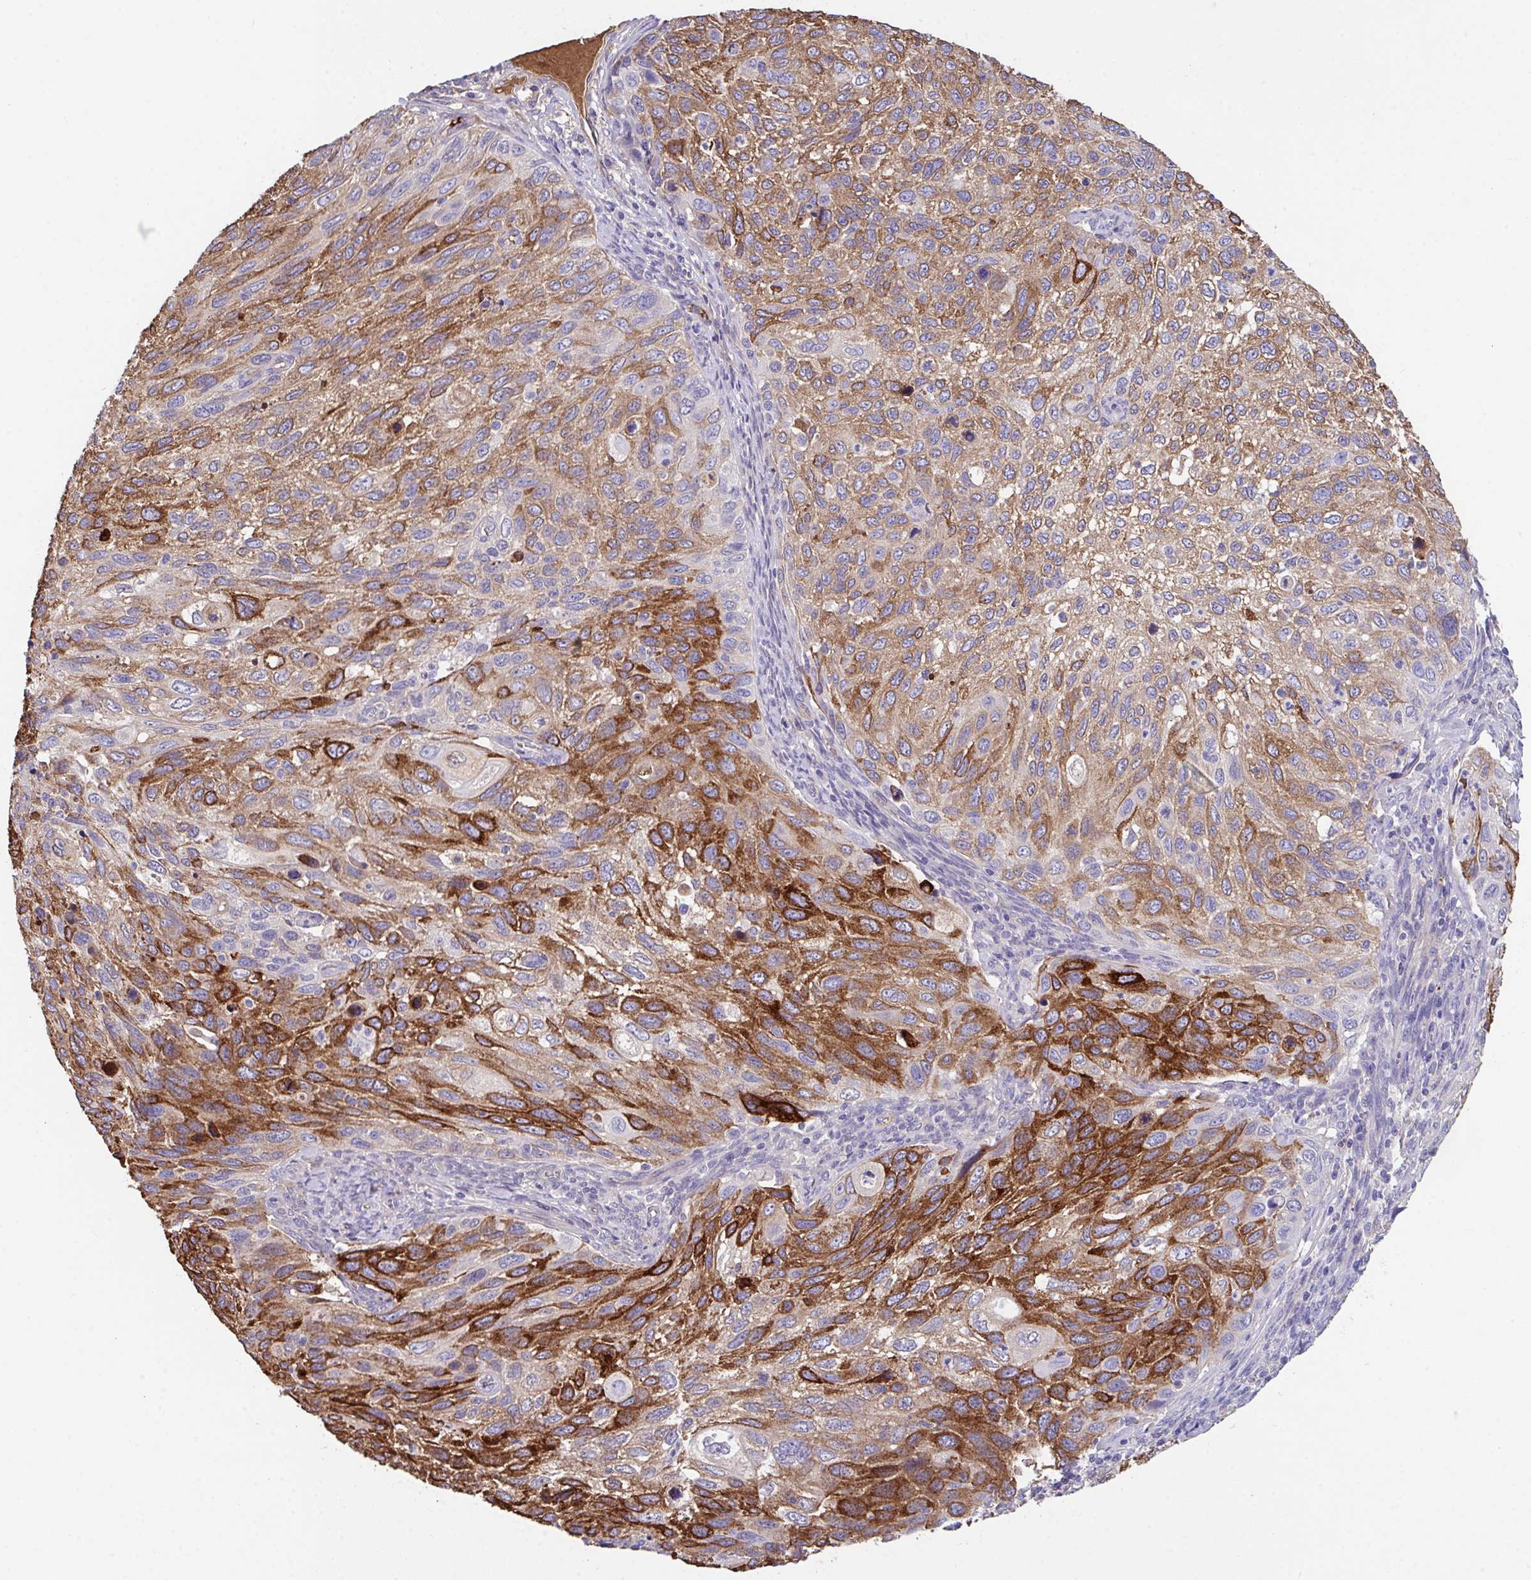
{"staining": {"intensity": "strong", "quantity": "25%-75%", "location": "cytoplasmic/membranous"}, "tissue": "cervical cancer", "cell_type": "Tumor cells", "image_type": "cancer", "snomed": [{"axis": "morphology", "description": "Squamous cell carcinoma, NOS"}, {"axis": "topography", "description": "Cervix"}], "caption": "Protein positivity by immunohistochemistry reveals strong cytoplasmic/membranous positivity in about 25%-75% of tumor cells in squamous cell carcinoma (cervical).", "gene": "ZNF813", "patient": {"sex": "female", "age": 70}}